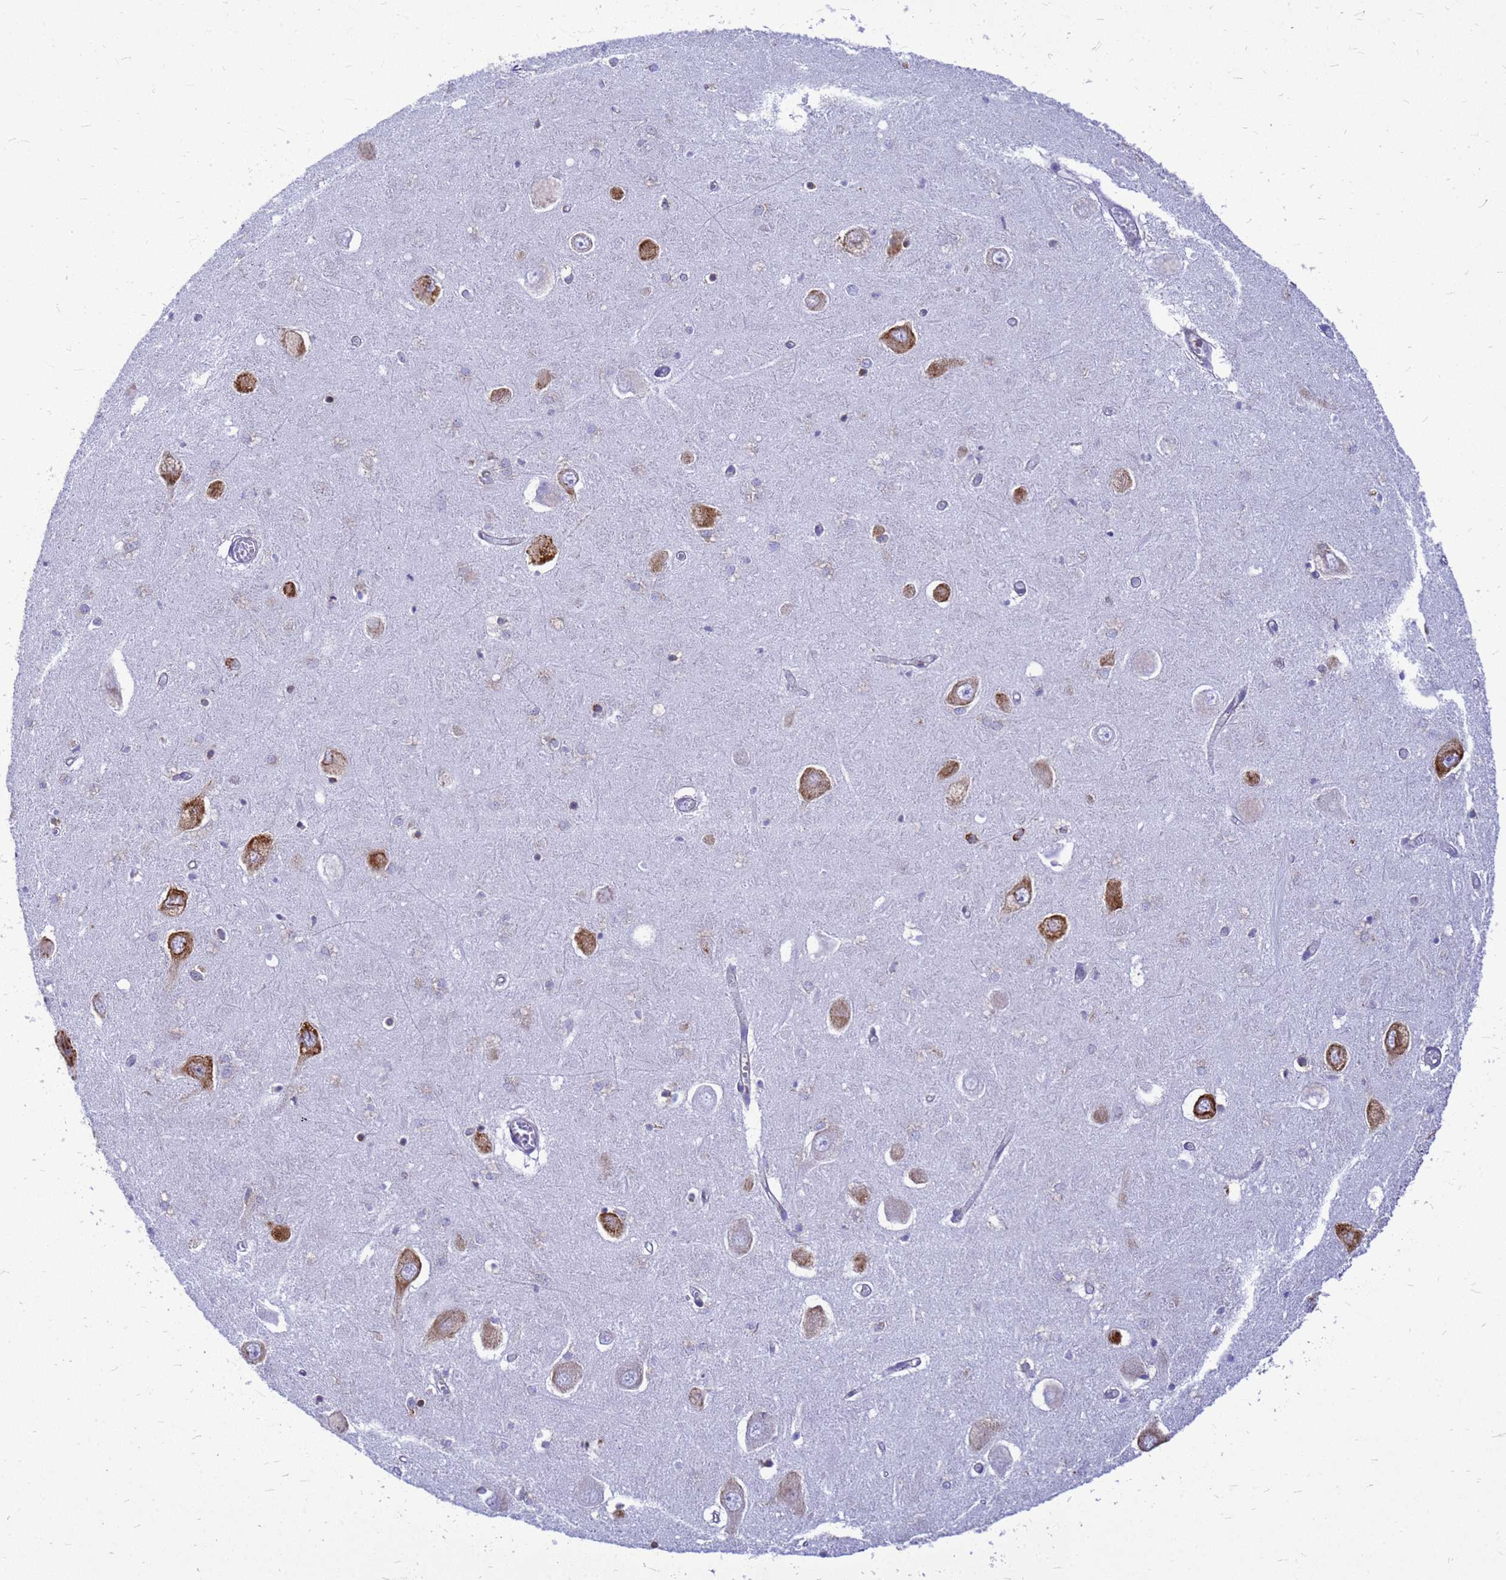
{"staining": {"intensity": "negative", "quantity": "none", "location": "none"}, "tissue": "hippocampus", "cell_type": "Glial cells", "image_type": "normal", "snomed": [{"axis": "morphology", "description": "Normal tissue, NOS"}, {"axis": "topography", "description": "Hippocampus"}], "caption": "Image shows no significant protein expression in glial cells of benign hippocampus. (Brightfield microscopy of DAB immunohistochemistry (IHC) at high magnification).", "gene": "EEF1D", "patient": {"sex": "male", "age": 70}}